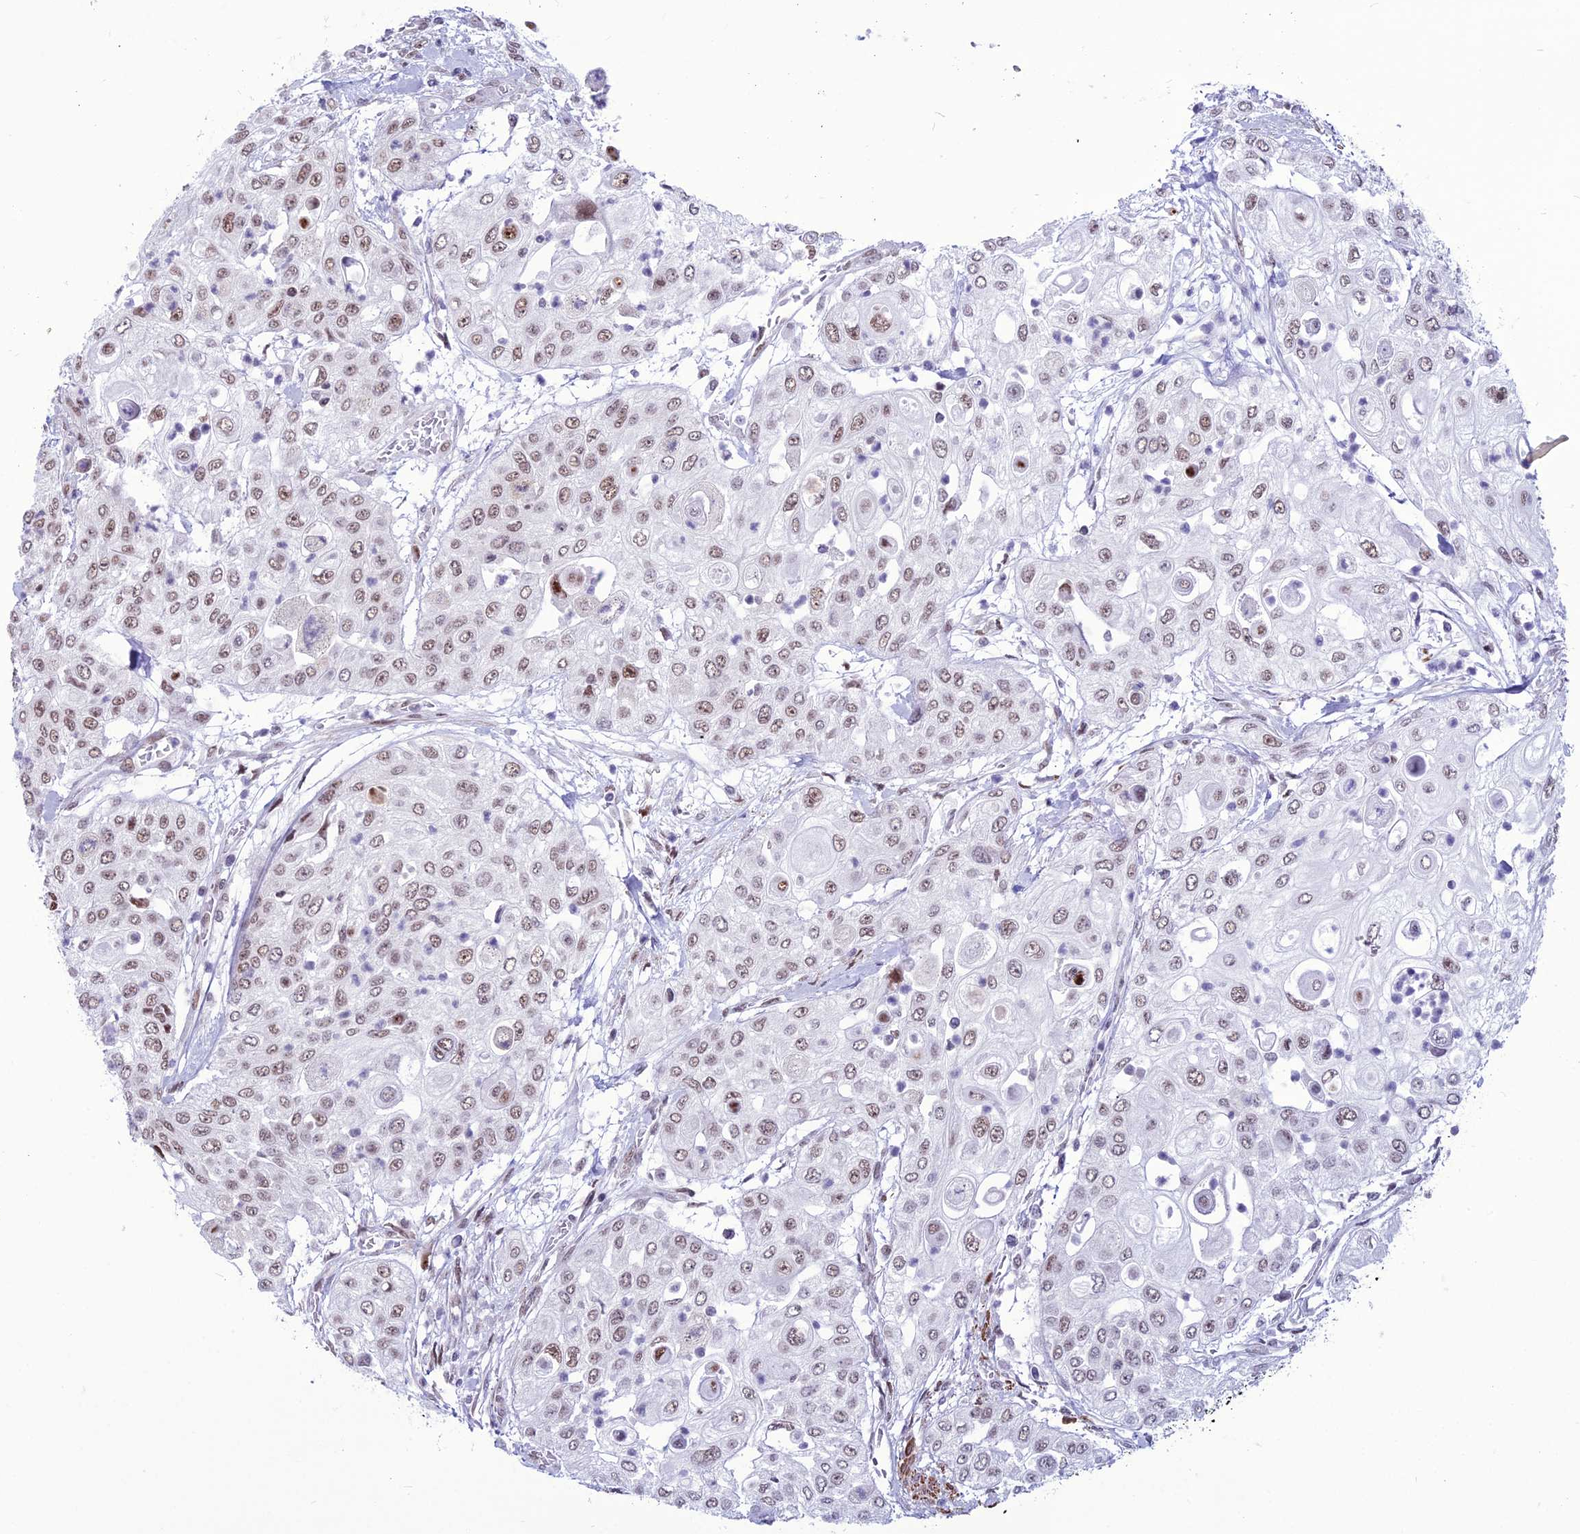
{"staining": {"intensity": "moderate", "quantity": ">75%", "location": "nuclear"}, "tissue": "urothelial cancer", "cell_type": "Tumor cells", "image_type": "cancer", "snomed": [{"axis": "morphology", "description": "Urothelial carcinoma, High grade"}, {"axis": "topography", "description": "Urinary bladder"}], "caption": "Urothelial cancer was stained to show a protein in brown. There is medium levels of moderate nuclear expression in approximately >75% of tumor cells.", "gene": "U2AF1", "patient": {"sex": "female", "age": 79}}